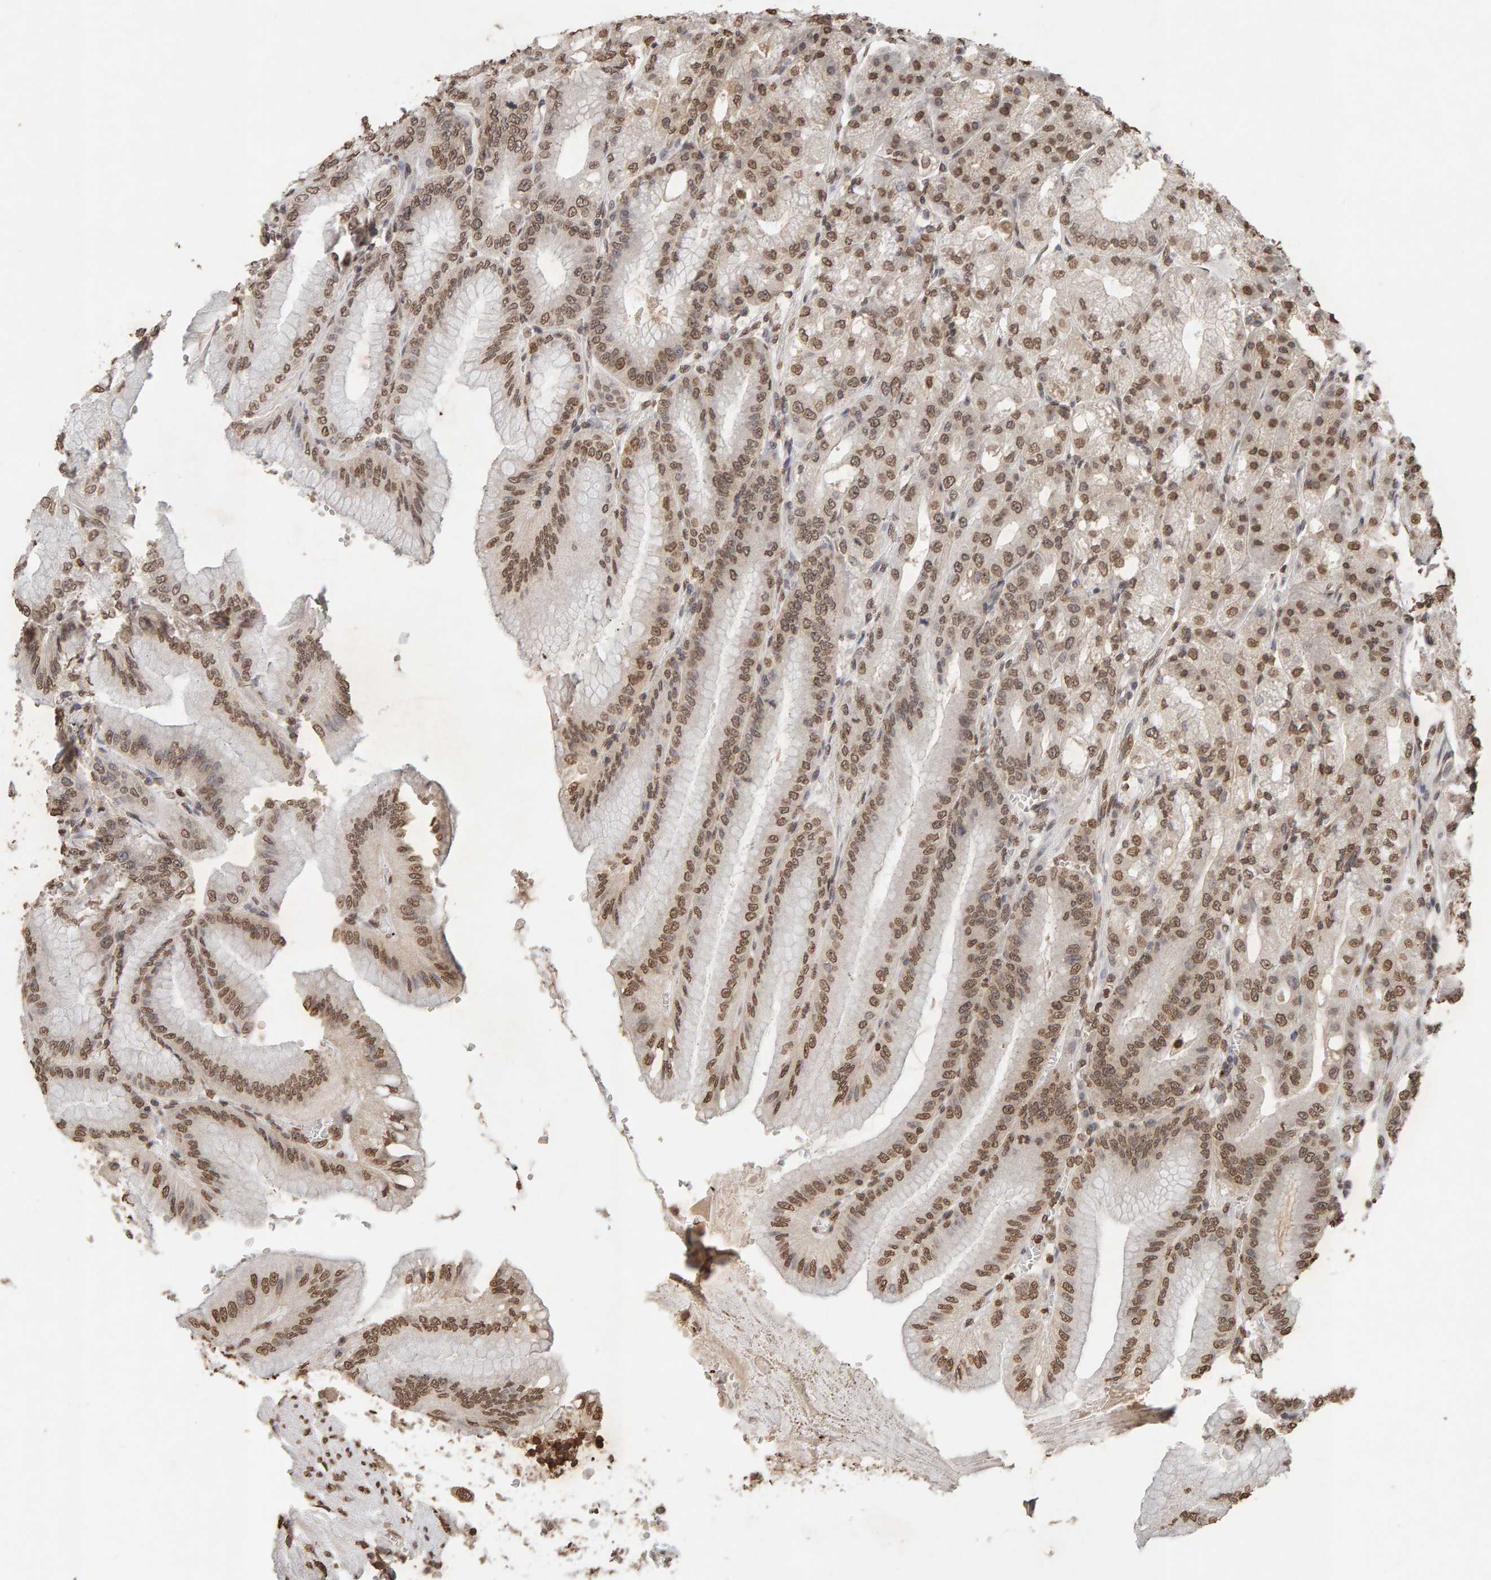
{"staining": {"intensity": "moderate", "quantity": ">75%", "location": "cytoplasmic/membranous,nuclear"}, "tissue": "stomach", "cell_type": "Glandular cells", "image_type": "normal", "snomed": [{"axis": "morphology", "description": "Normal tissue, NOS"}, {"axis": "topography", "description": "Stomach, lower"}], "caption": "There is medium levels of moderate cytoplasmic/membranous,nuclear expression in glandular cells of unremarkable stomach, as demonstrated by immunohistochemical staining (brown color).", "gene": "DNAJB5", "patient": {"sex": "male", "age": 71}}